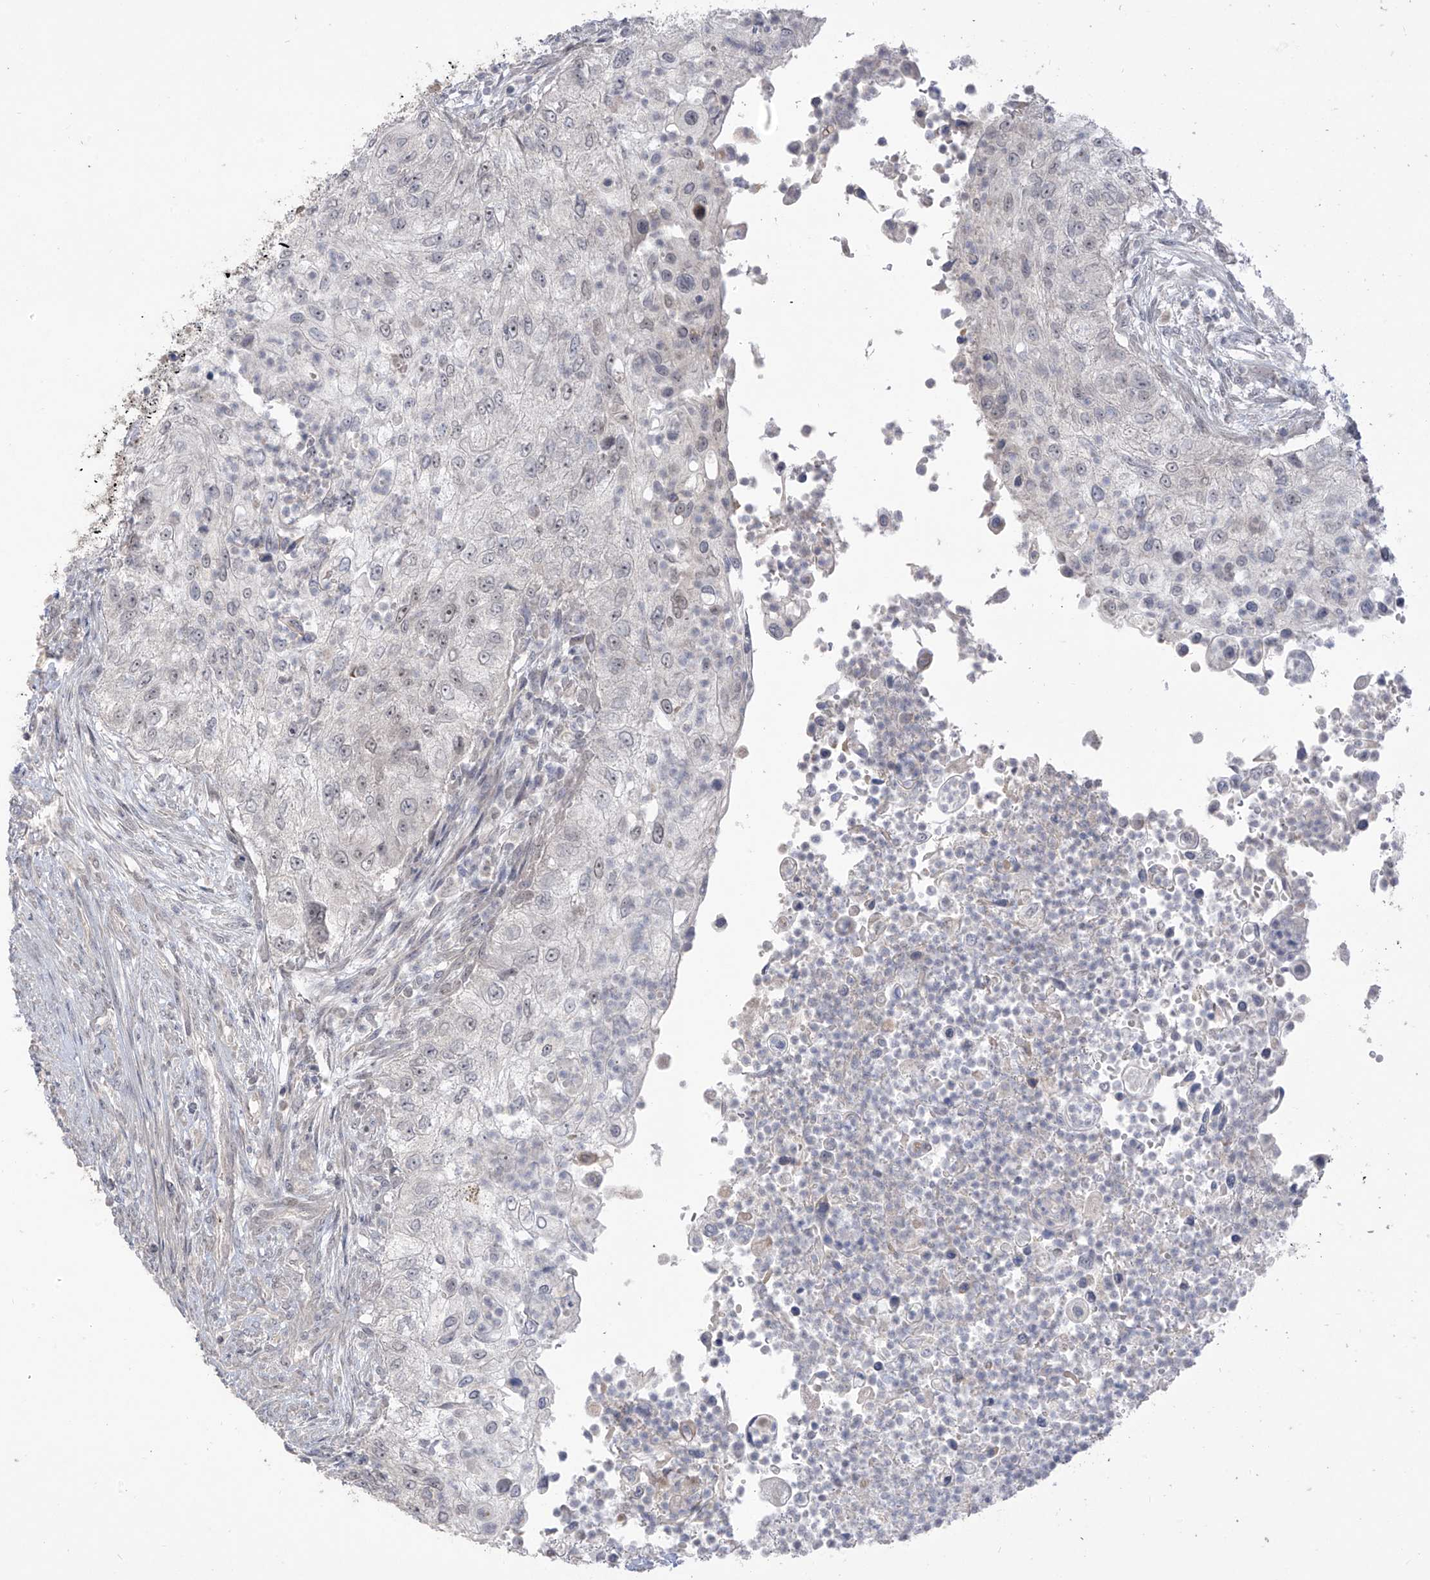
{"staining": {"intensity": "negative", "quantity": "none", "location": "none"}, "tissue": "urothelial cancer", "cell_type": "Tumor cells", "image_type": "cancer", "snomed": [{"axis": "morphology", "description": "Urothelial carcinoma, High grade"}, {"axis": "topography", "description": "Urinary bladder"}], "caption": "DAB immunohistochemical staining of high-grade urothelial carcinoma reveals no significant positivity in tumor cells.", "gene": "OGT", "patient": {"sex": "female", "age": 60}}